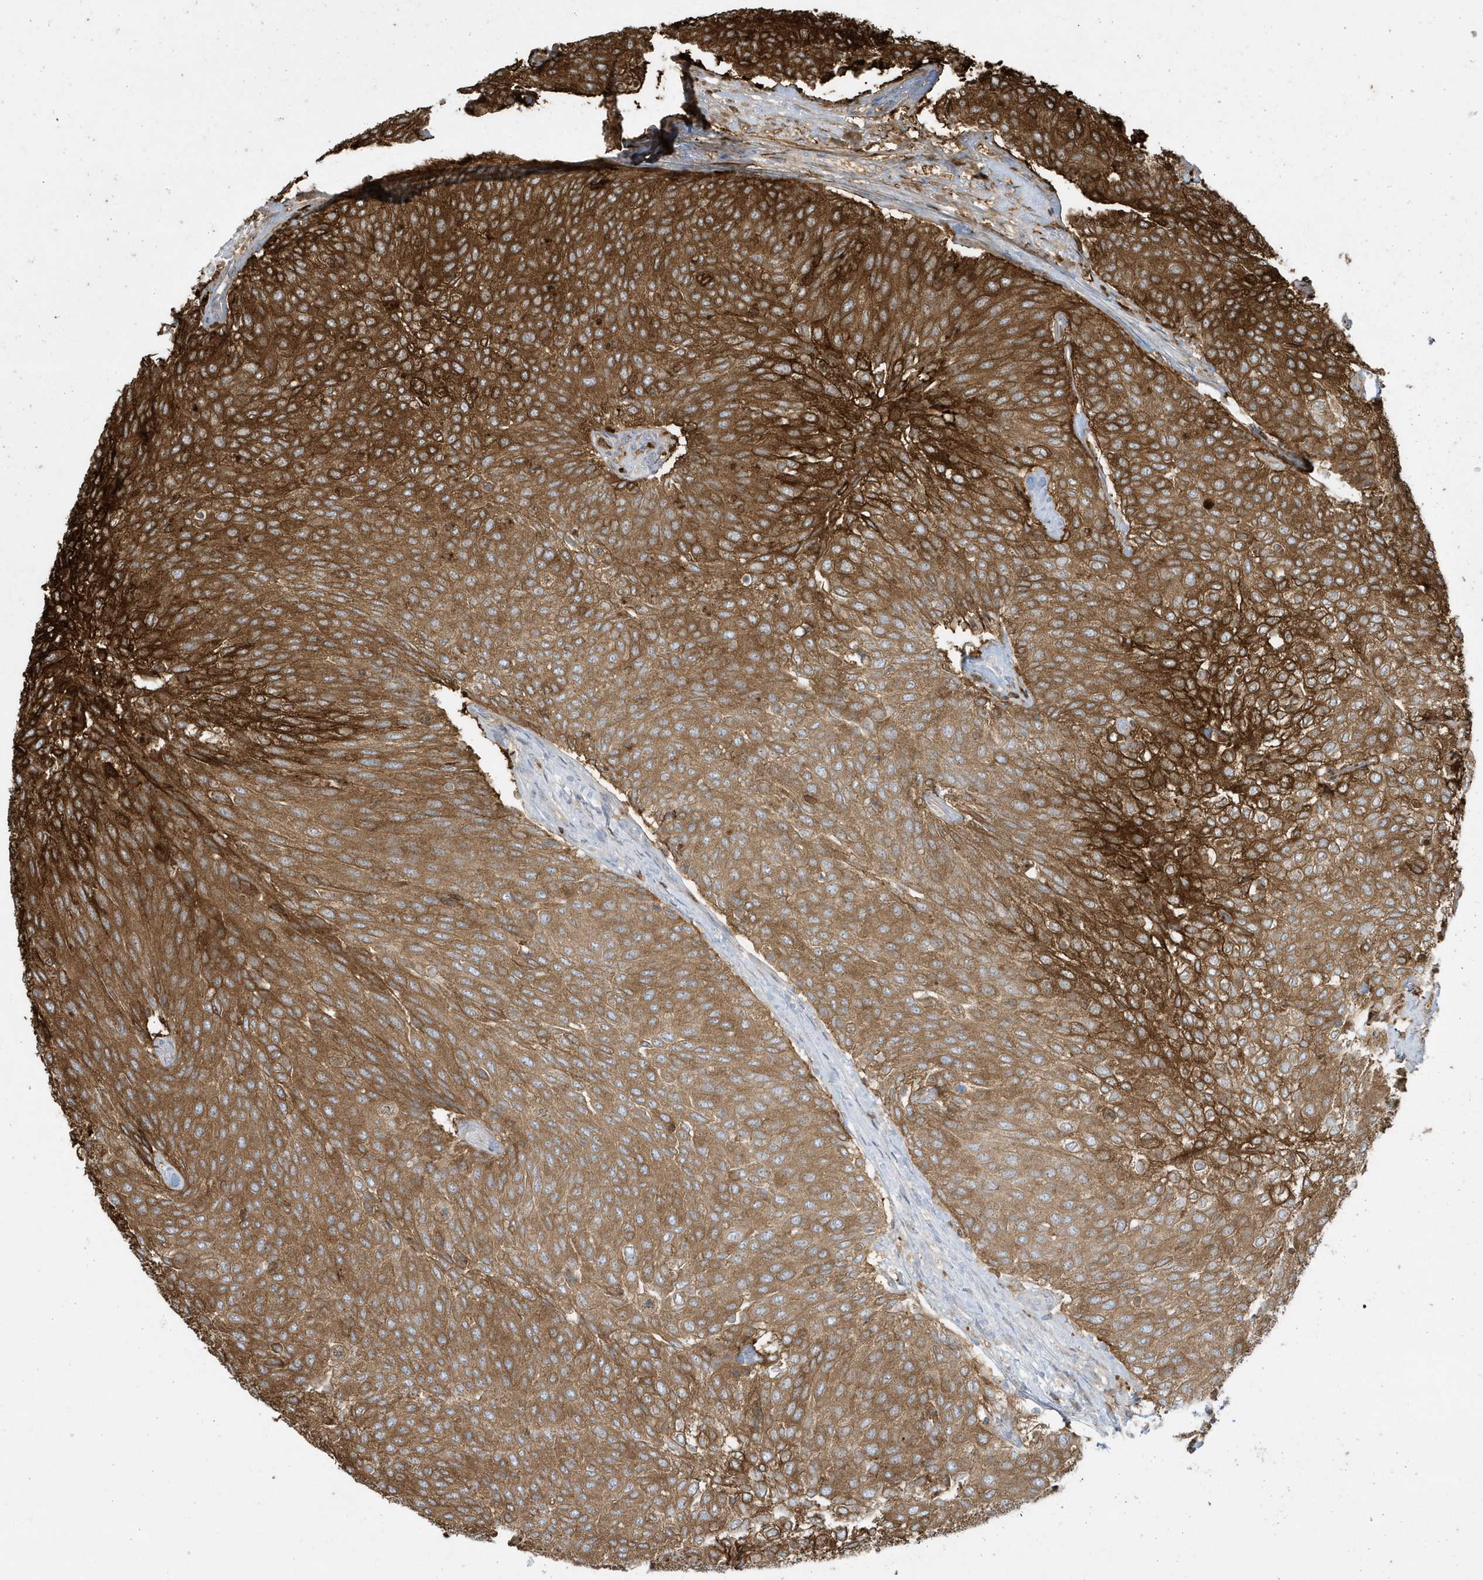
{"staining": {"intensity": "strong", "quantity": ">75%", "location": "cytoplasmic/membranous"}, "tissue": "urothelial cancer", "cell_type": "Tumor cells", "image_type": "cancer", "snomed": [{"axis": "morphology", "description": "Urothelial carcinoma, Low grade"}, {"axis": "topography", "description": "Urinary bladder"}], "caption": "Human low-grade urothelial carcinoma stained for a protein (brown) reveals strong cytoplasmic/membranous positive staining in approximately >75% of tumor cells.", "gene": "CLCN6", "patient": {"sex": "female", "age": 79}}